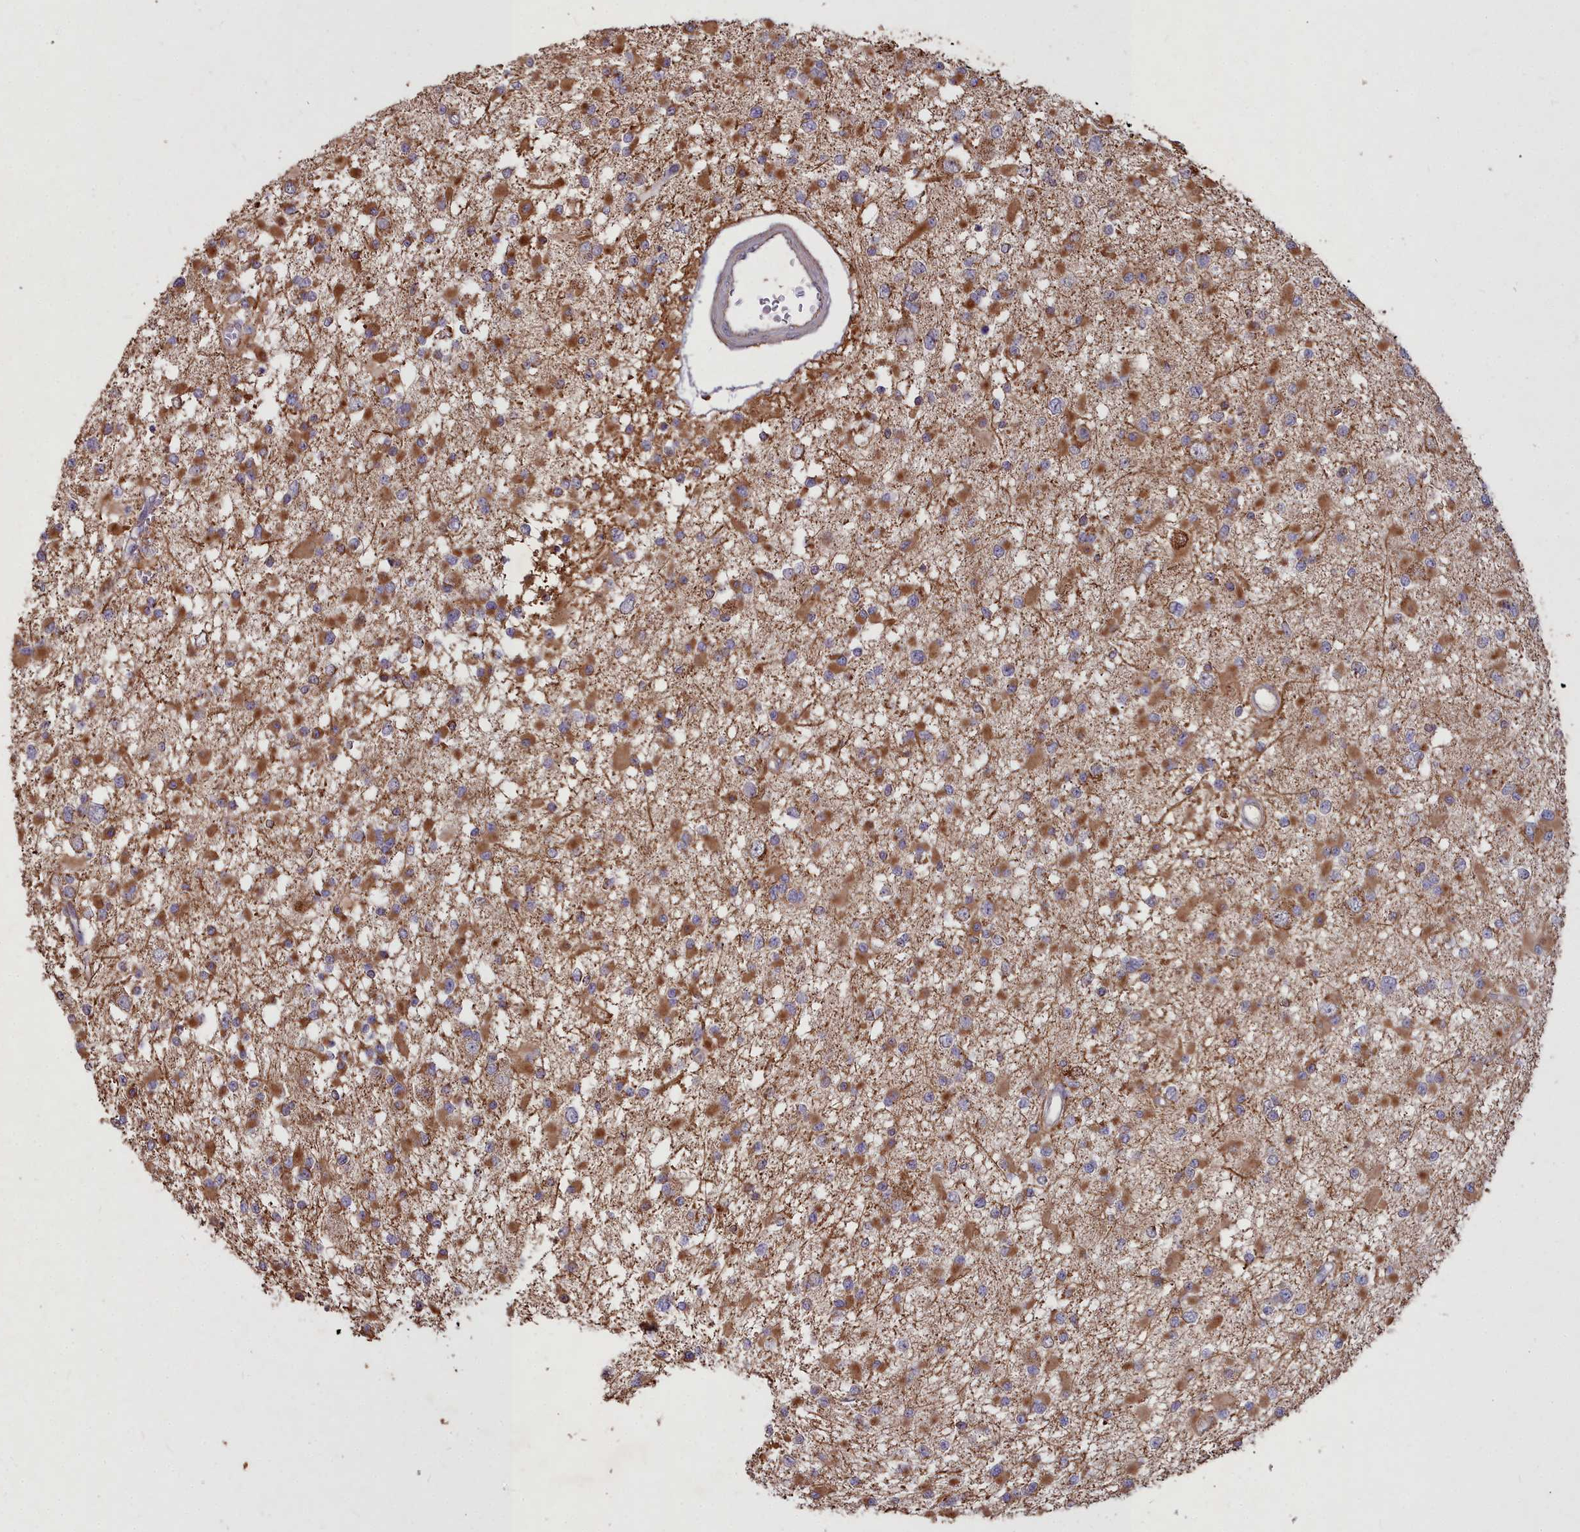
{"staining": {"intensity": "moderate", "quantity": ">75%", "location": "cytoplasmic/membranous"}, "tissue": "glioma", "cell_type": "Tumor cells", "image_type": "cancer", "snomed": [{"axis": "morphology", "description": "Glioma, malignant, Low grade"}, {"axis": "topography", "description": "Brain"}], "caption": "An image showing moderate cytoplasmic/membranous staining in about >75% of tumor cells in glioma, as visualized by brown immunohistochemical staining.", "gene": "COX11", "patient": {"sex": "female", "age": 22}}